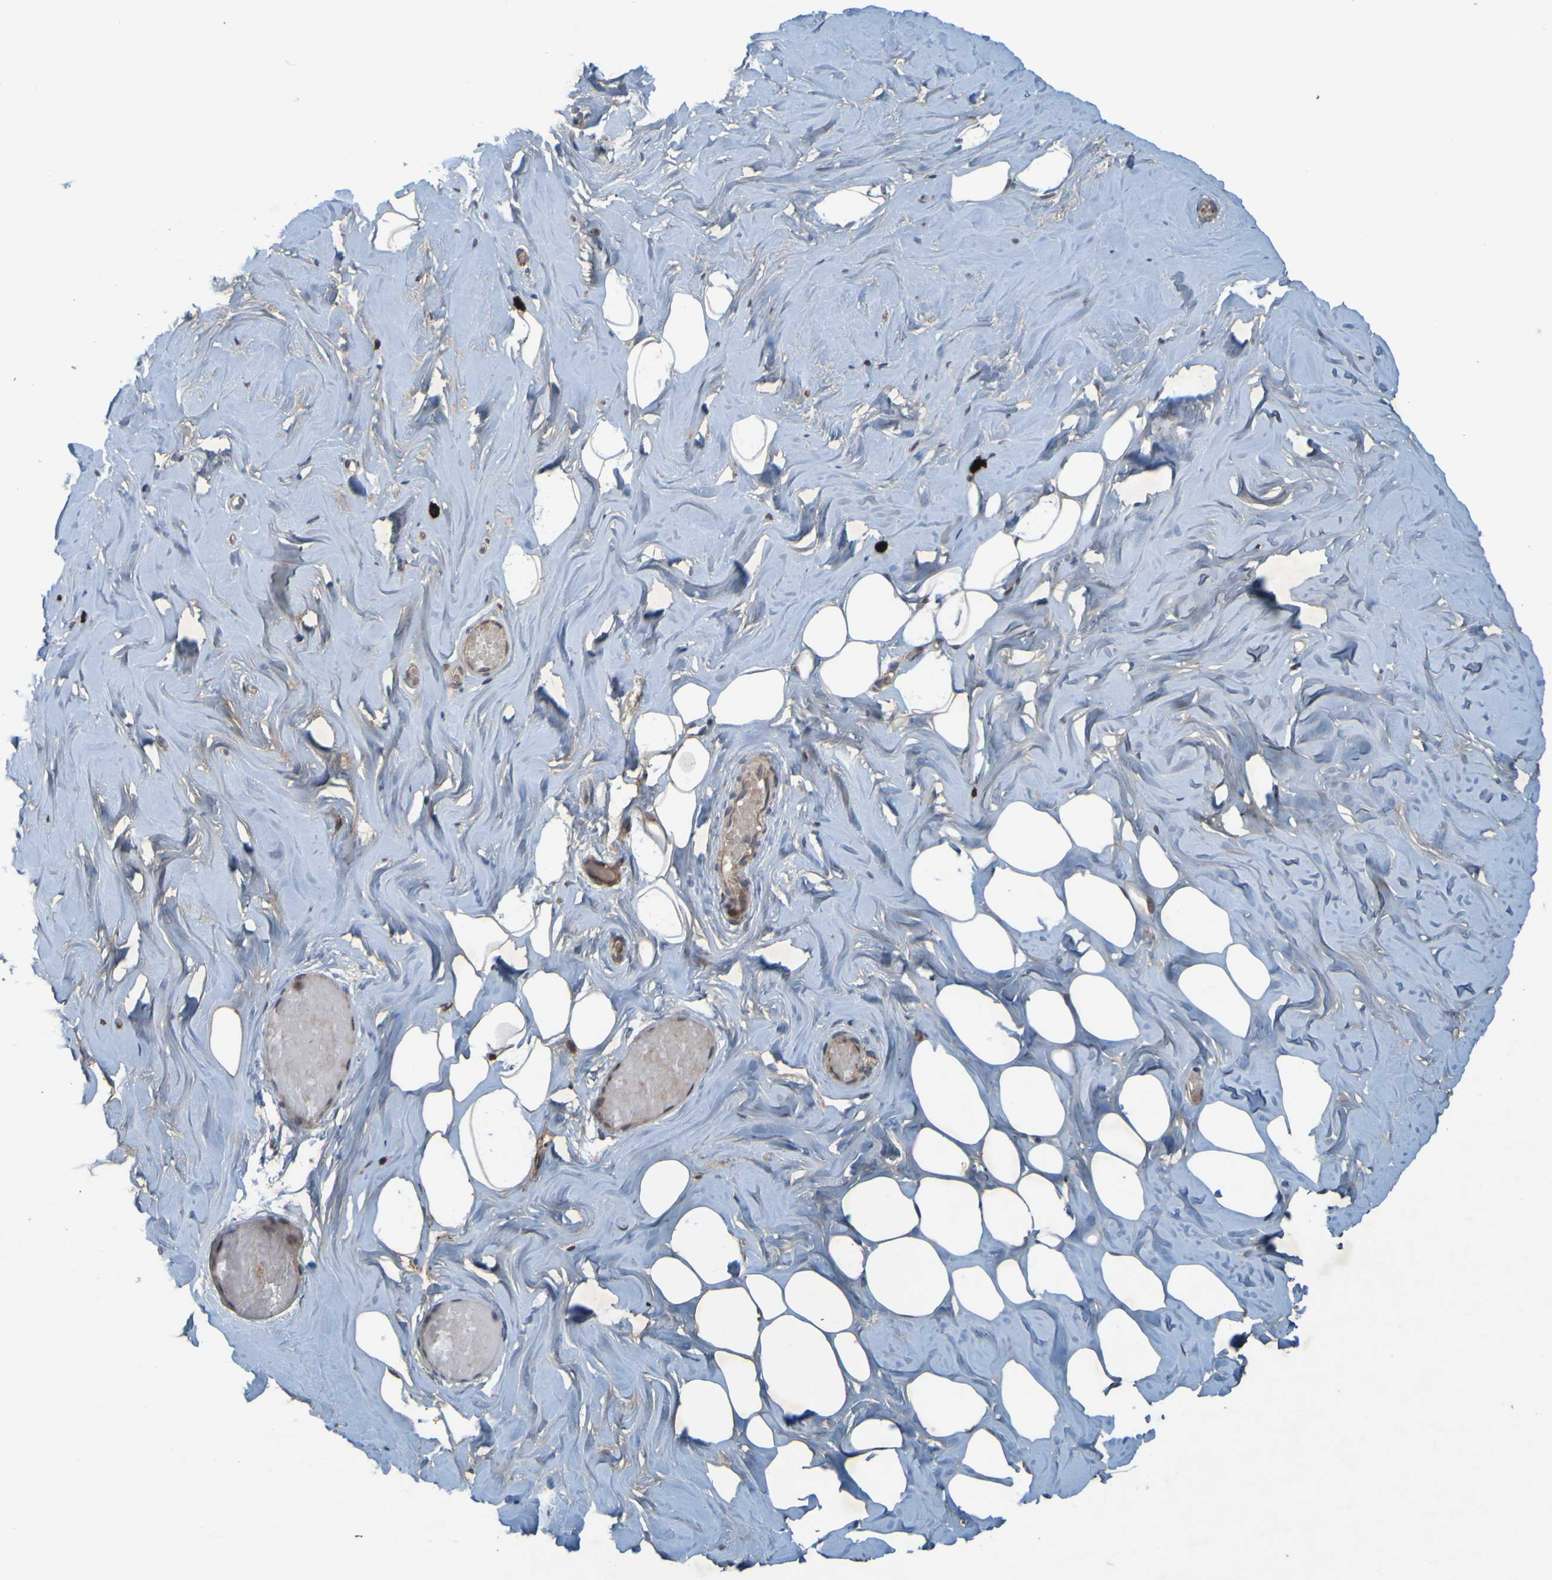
{"staining": {"intensity": "negative", "quantity": "none", "location": "none"}, "tissue": "breast", "cell_type": "Adipocytes", "image_type": "normal", "snomed": [{"axis": "morphology", "description": "Normal tissue, NOS"}, {"axis": "topography", "description": "Breast"}], "caption": "Immunohistochemistry (IHC) of normal human breast reveals no expression in adipocytes. (DAB (3,3'-diaminobenzidine) immunohistochemistry (IHC), high magnification).", "gene": "MCPH1", "patient": {"sex": "female", "age": 75}}